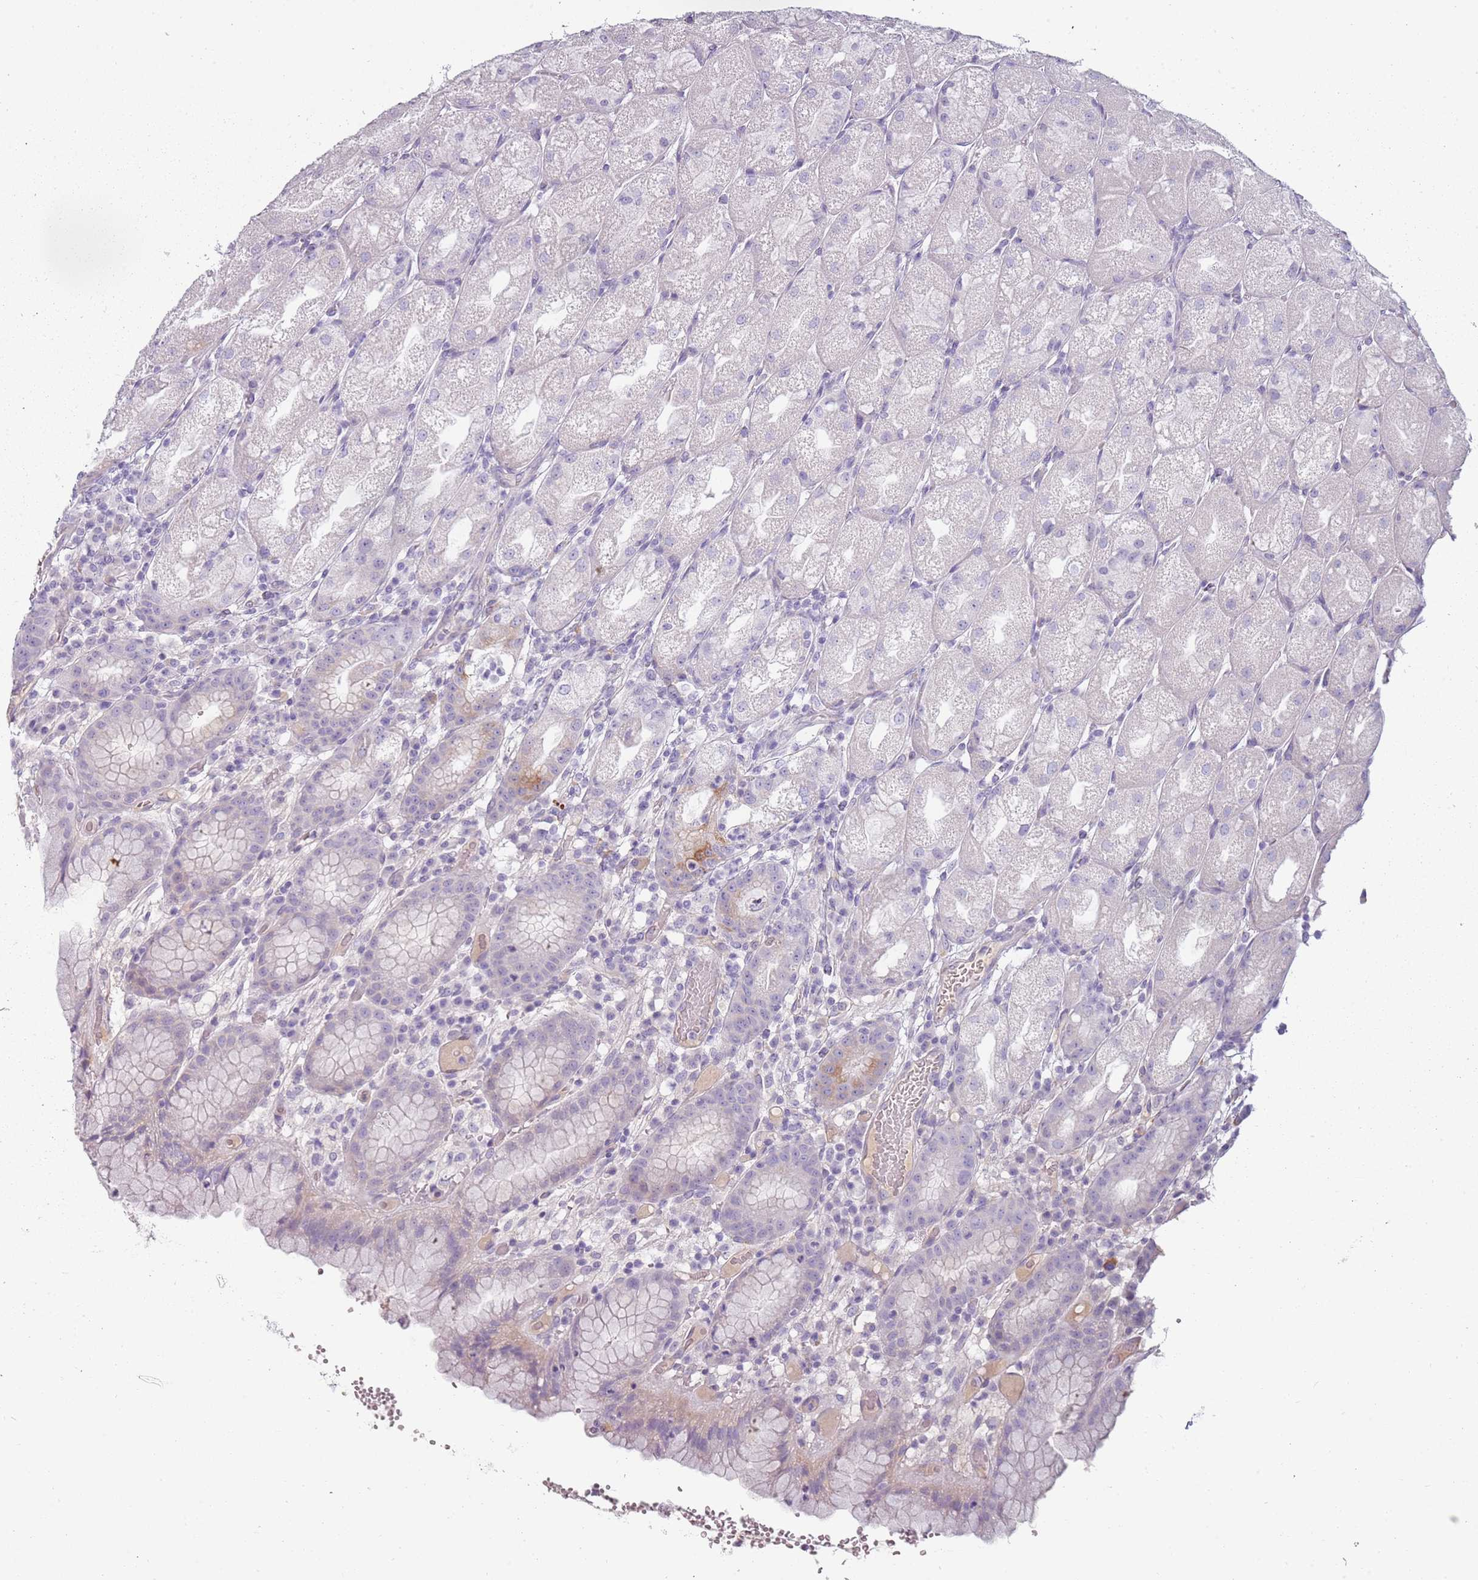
{"staining": {"intensity": "negative", "quantity": "none", "location": "none"}, "tissue": "stomach", "cell_type": "Glandular cells", "image_type": "normal", "snomed": [{"axis": "morphology", "description": "Normal tissue, NOS"}, {"axis": "topography", "description": "Stomach, upper"}], "caption": "Glandular cells show no significant protein positivity in unremarkable stomach.", "gene": "TNFRSF6B", "patient": {"sex": "male", "age": 52}}